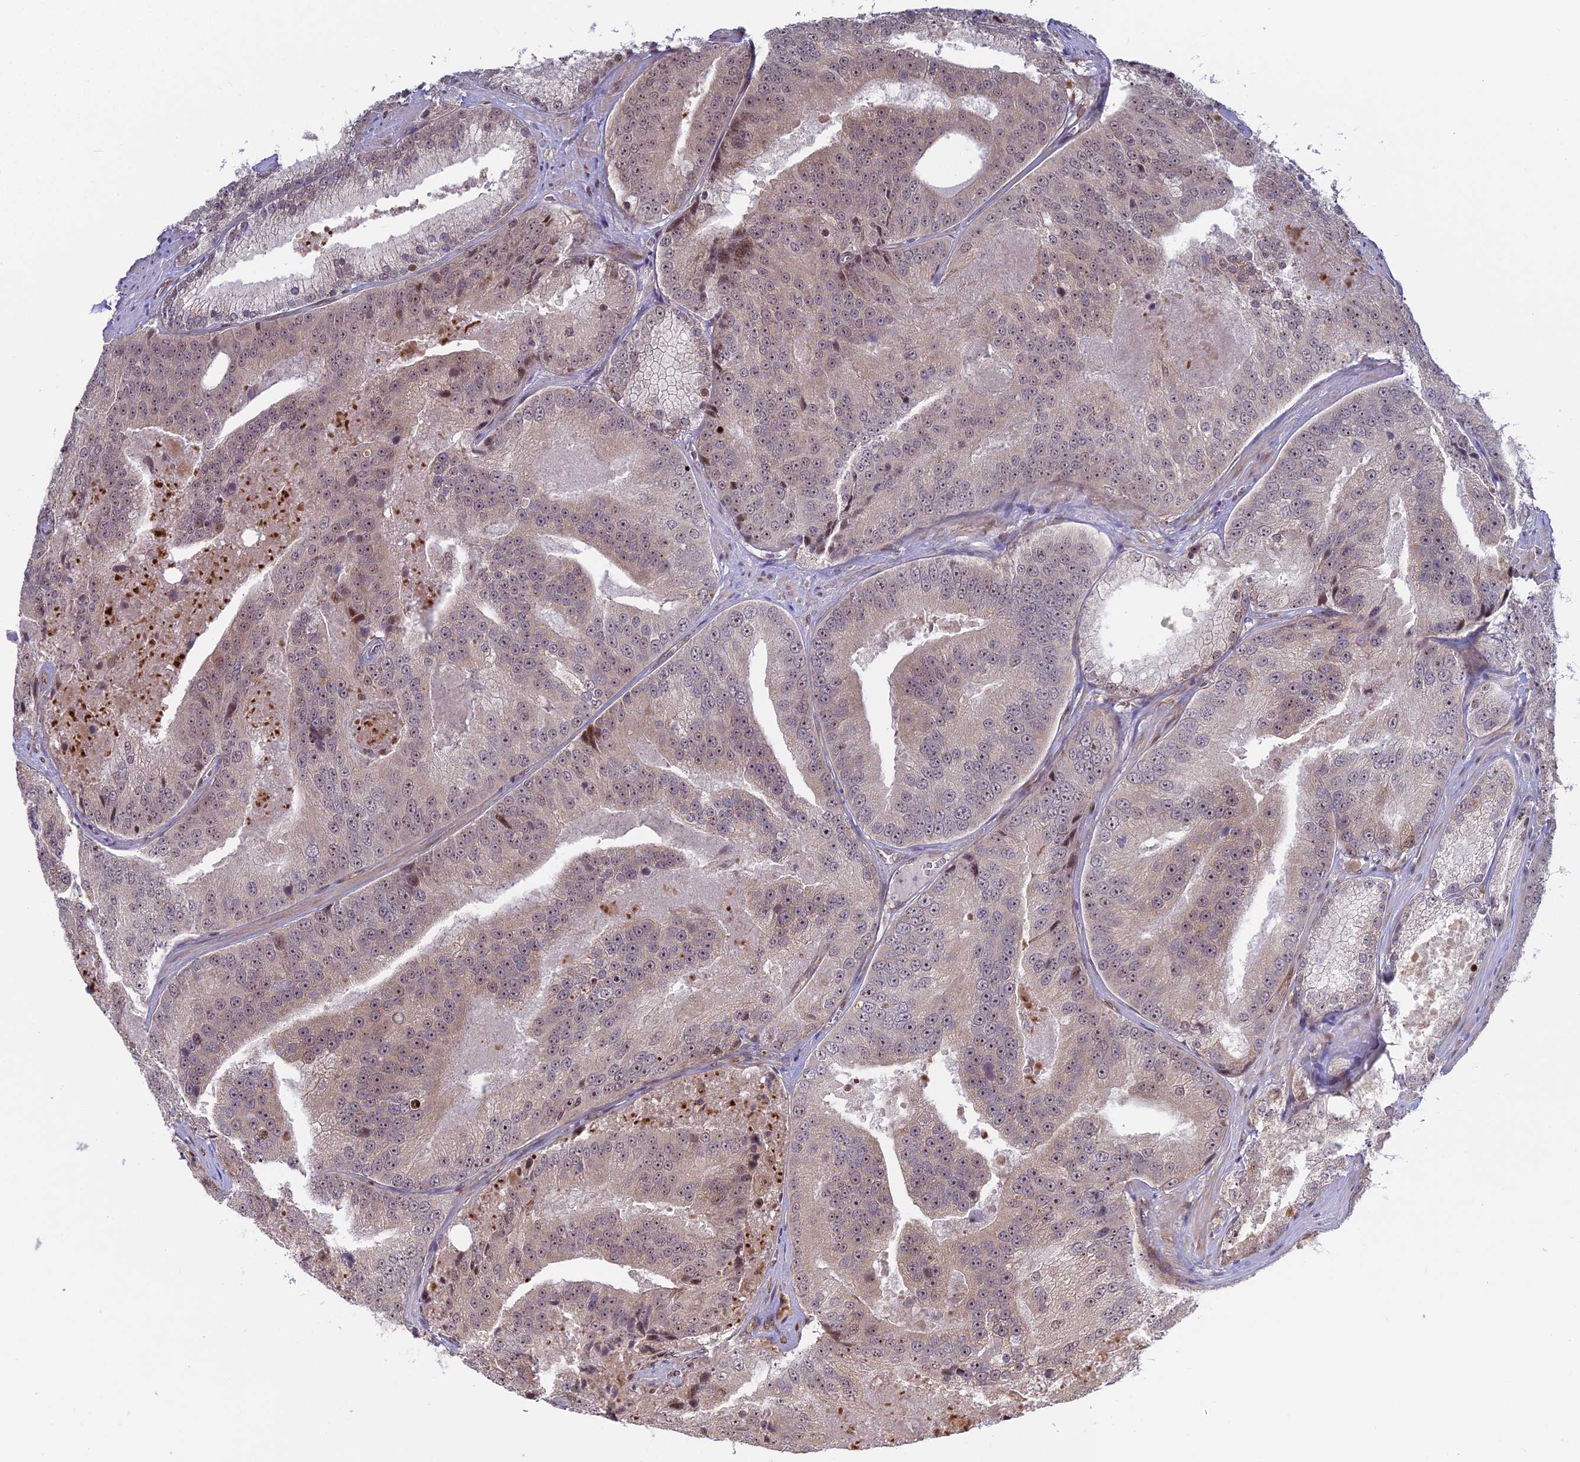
{"staining": {"intensity": "weak", "quantity": ">75%", "location": "cytoplasmic/membranous,nuclear"}, "tissue": "prostate cancer", "cell_type": "Tumor cells", "image_type": "cancer", "snomed": [{"axis": "morphology", "description": "Adenocarcinoma, High grade"}, {"axis": "topography", "description": "Prostate"}], "caption": "Tumor cells exhibit low levels of weak cytoplasmic/membranous and nuclear staining in about >75% of cells in prostate cancer (adenocarcinoma (high-grade)). The staining was performed using DAB, with brown indicating positive protein expression. Nuclei are stained blue with hematoxylin.", "gene": "UFSP2", "patient": {"sex": "male", "age": 61}}